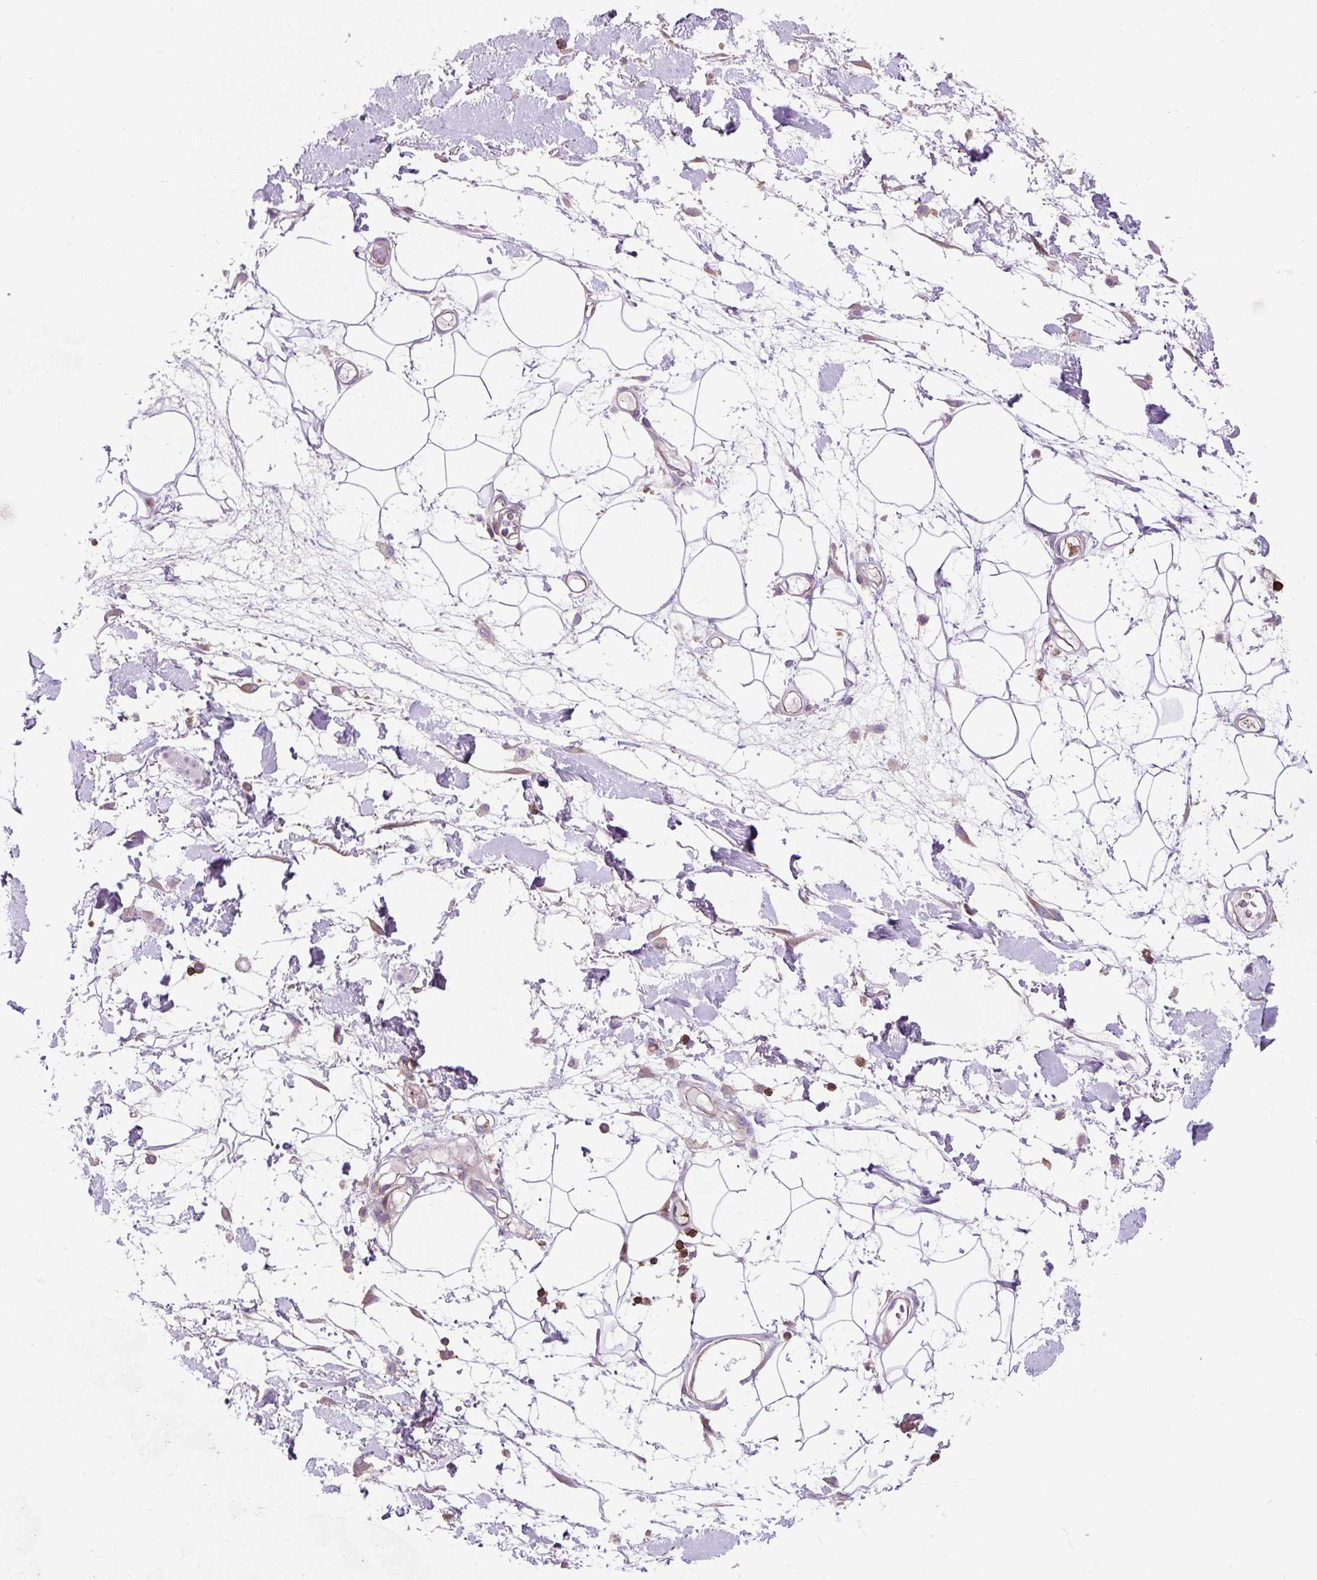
{"staining": {"intensity": "negative", "quantity": "none", "location": "none"}, "tissue": "adipose tissue", "cell_type": "Adipocytes", "image_type": "normal", "snomed": [{"axis": "morphology", "description": "Normal tissue, NOS"}, {"axis": "topography", "description": "Vulva"}, {"axis": "topography", "description": "Peripheral nerve tissue"}], "caption": "Immunohistochemistry (IHC) of normal adipose tissue shows no staining in adipocytes. (DAB (3,3'-diaminobenzidine) IHC with hematoxylin counter stain).", "gene": "CISD3", "patient": {"sex": "female", "age": 68}}